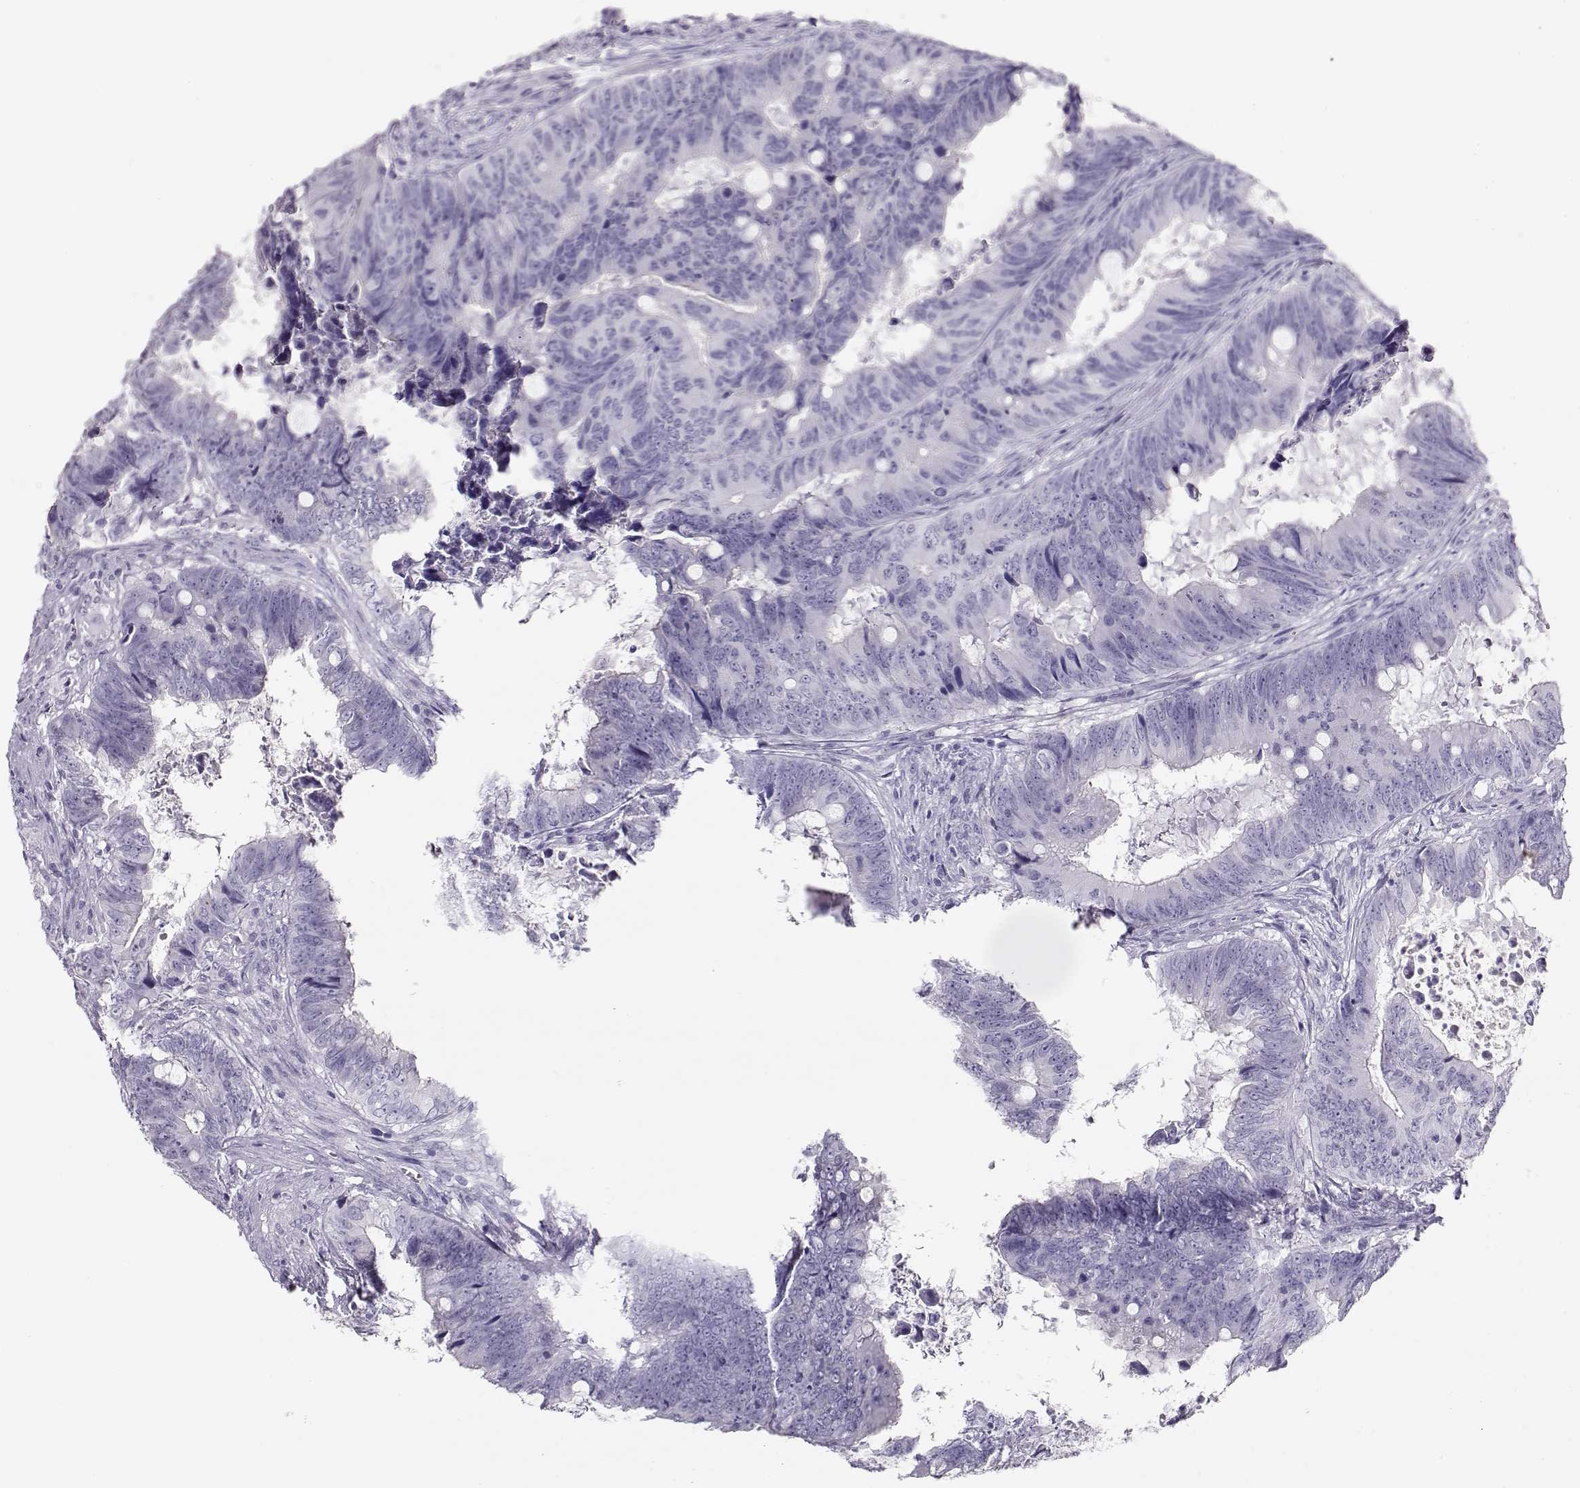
{"staining": {"intensity": "negative", "quantity": "none", "location": "none"}, "tissue": "colorectal cancer", "cell_type": "Tumor cells", "image_type": "cancer", "snomed": [{"axis": "morphology", "description": "Adenocarcinoma, NOS"}, {"axis": "topography", "description": "Colon"}], "caption": "This micrograph is of colorectal cancer (adenocarcinoma) stained with immunohistochemistry to label a protein in brown with the nuclei are counter-stained blue. There is no expression in tumor cells.", "gene": "ACTN2", "patient": {"sex": "female", "age": 82}}